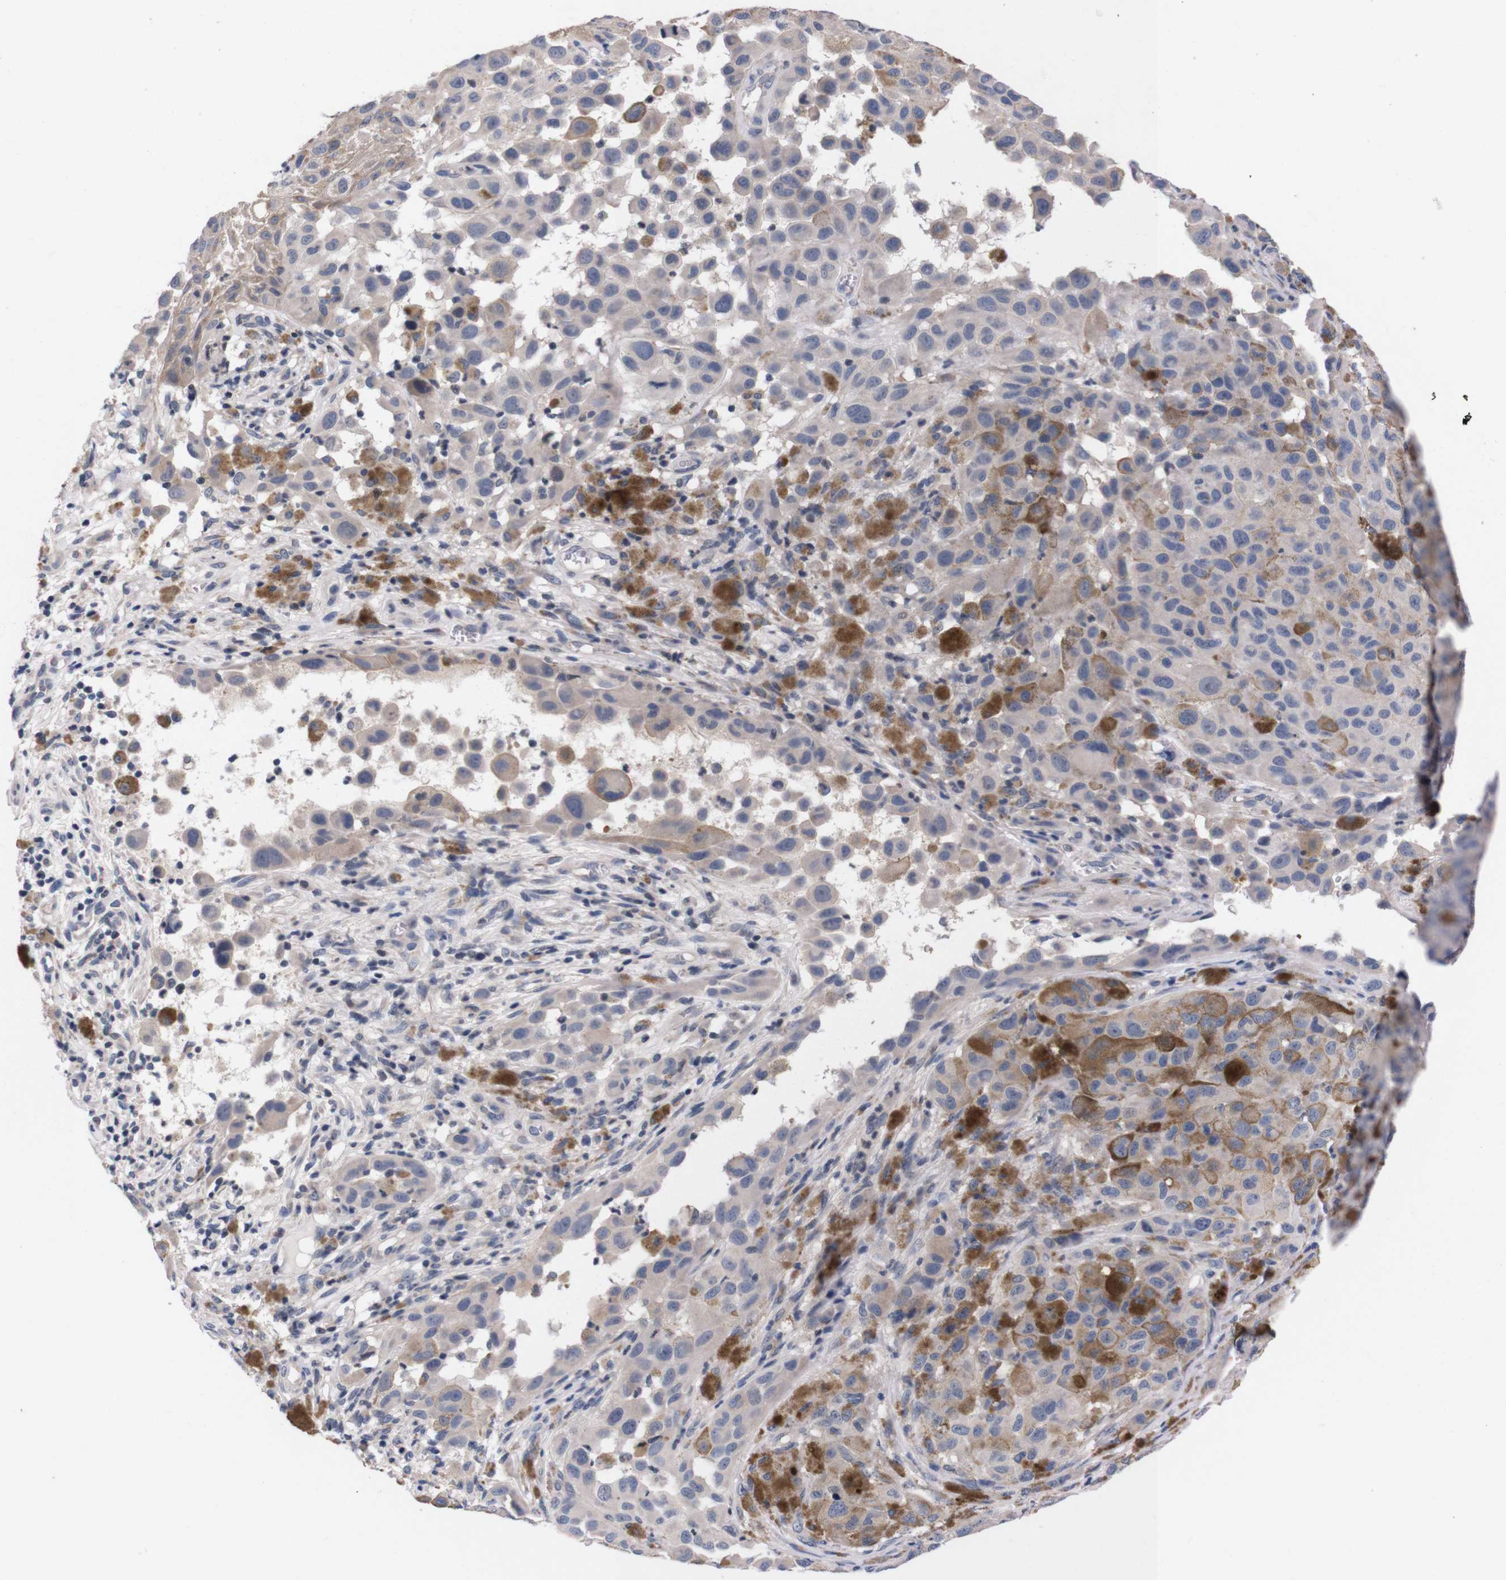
{"staining": {"intensity": "negative", "quantity": "none", "location": "none"}, "tissue": "melanoma", "cell_type": "Tumor cells", "image_type": "cancer", "snomed": [{"axis": "morphology", "description": "Malignant melanoma, NOS"}, {"axis": "topography", "description": "Skin"}], "caption": "Tumor cells are negative for protein expression in human malignant melanoma.", "gene": "TNFRSF21", "patient": {"sex": "male", "age": 96}}